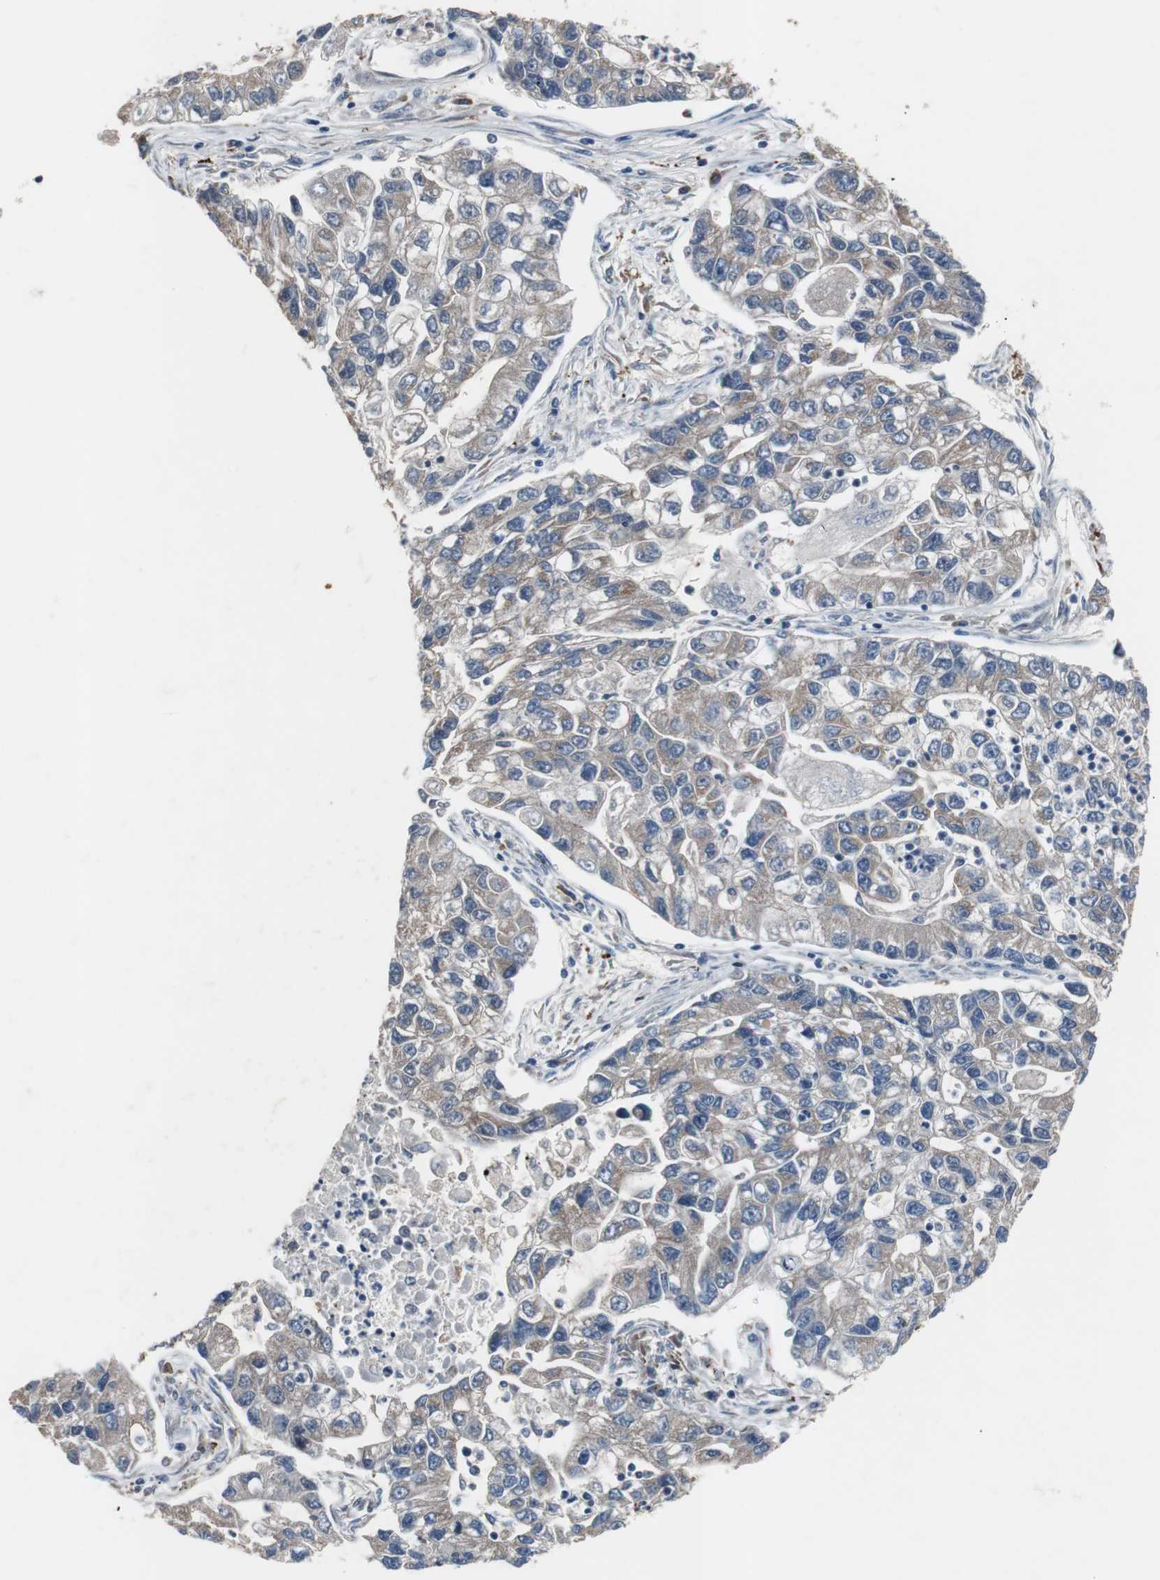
{"staining": {"intensity": "weak", "quantity": "25%-75%", "location": "cytoplasmic/membranous"}, "tissue": "lung cancer", "cell_type": "Tumor cells", "image_type": "cancer", "snomed": [{"axis": "morphology", "description": "Adenocarcinoma, NOS"}, {"axis": "topography", "description": "Lung"}], "caption": "Protein expression by immunohistochemistry (IHC) exhibits weak cytoplasmic/membranous positivity in about 25%-75% of tumor cells in lung cancer (adenocarcinoma).", "gene": "CALB2", "patient": {"sex": "female", "age": 51}}